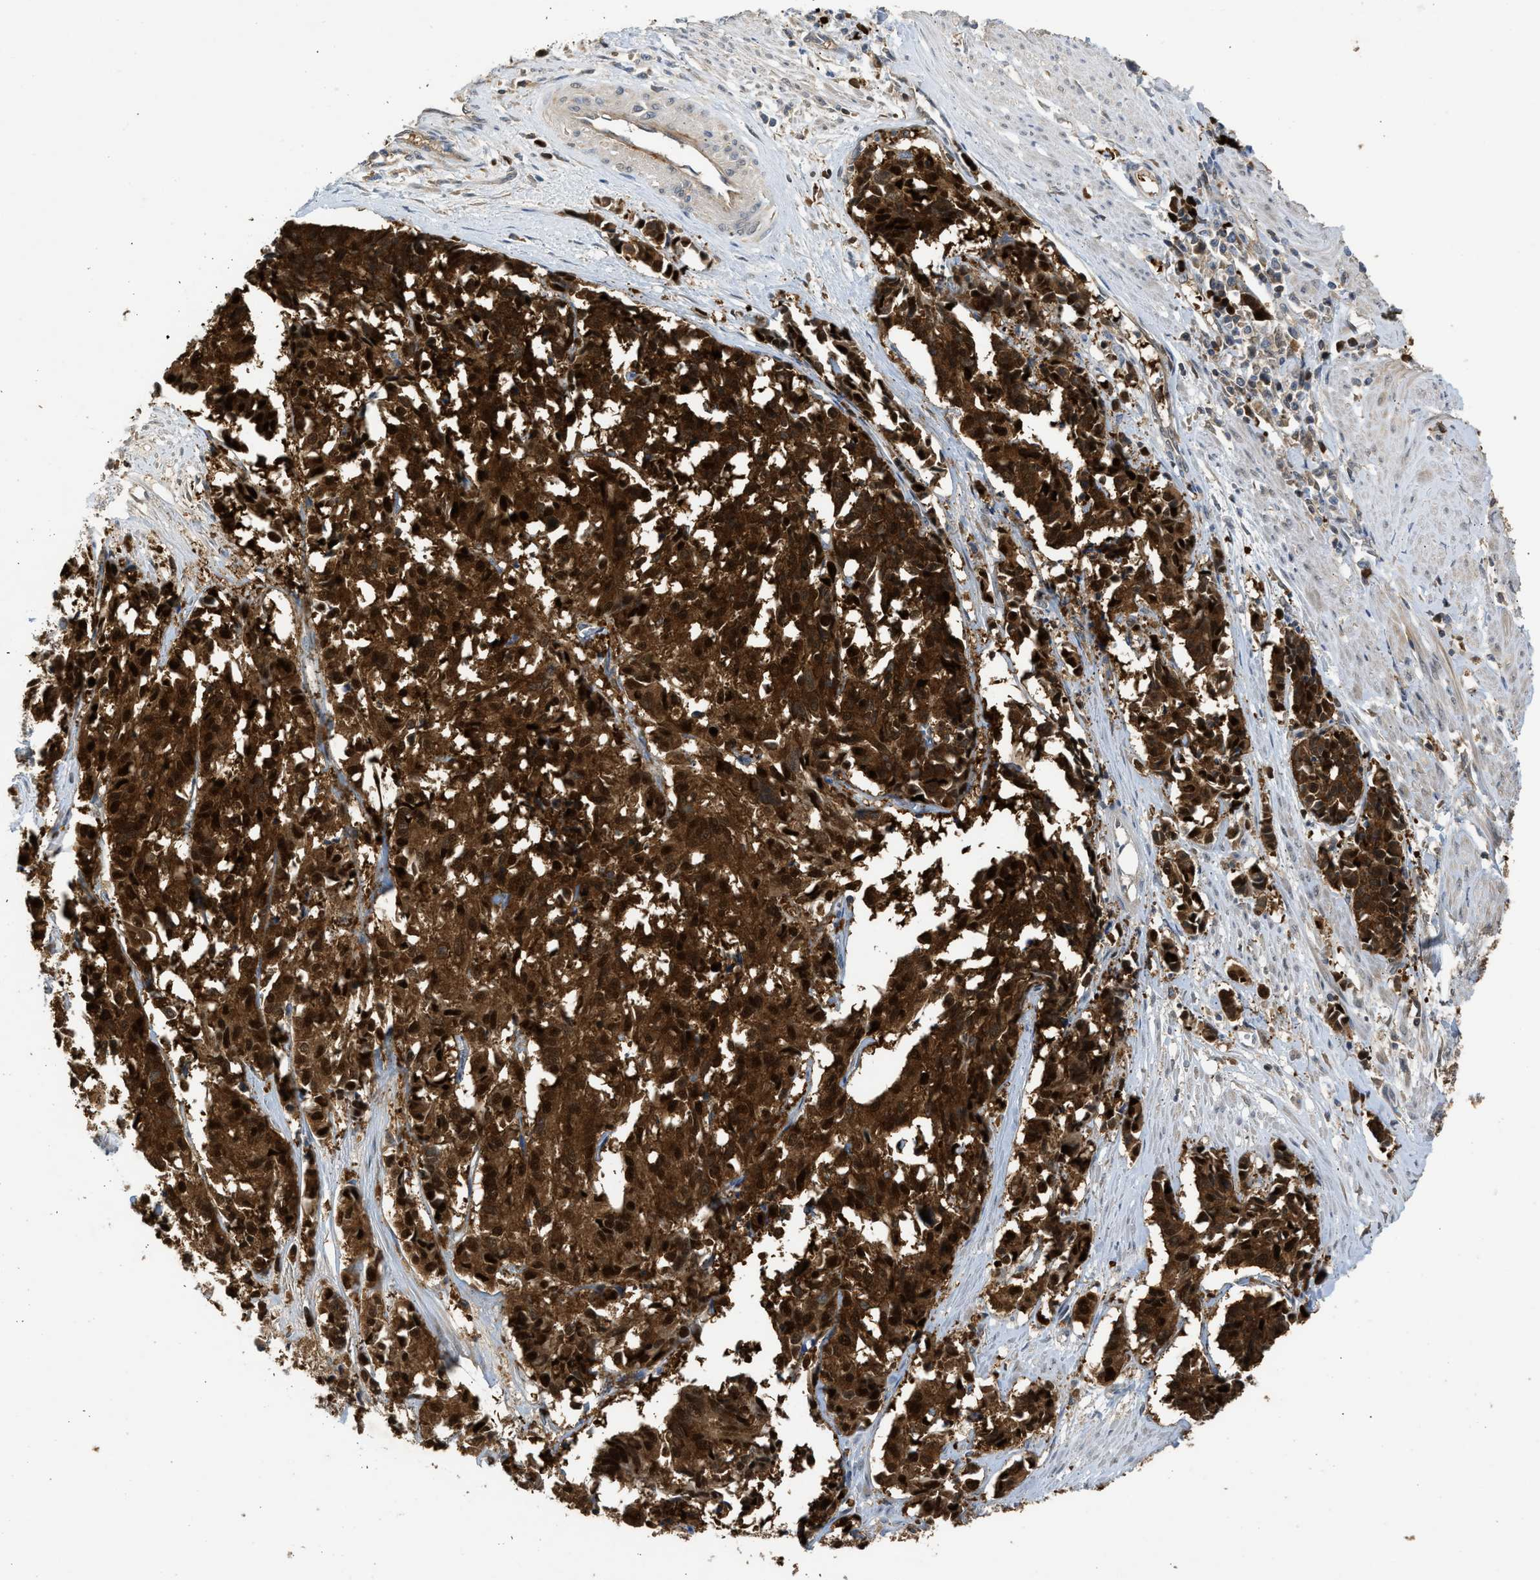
{"staining": {"intensity": "strong", "quantity": ">75%", "location": "cytoplasmic/membranous,nuclear"}, "tissue": "cervical cancer", "cell_type": "Tumor cells", "image_type": "cancer", "snomed": [{"axis": "morphology", "description": "Squamous cell carcinoma, NOS"}, {"axis": "topography", "description": "Cervix"}], "caption": "A high-resolution micrograph shows immunohistochemistry (IHC) staining of squamous cell carcinoma (cervical), which demonstrates strong cytoplasmic/membranous and nuclear expression in approximately >75% of tumor cells.", "gene": "MAPK7", "patient": {"sex": "female", "age": 35}}